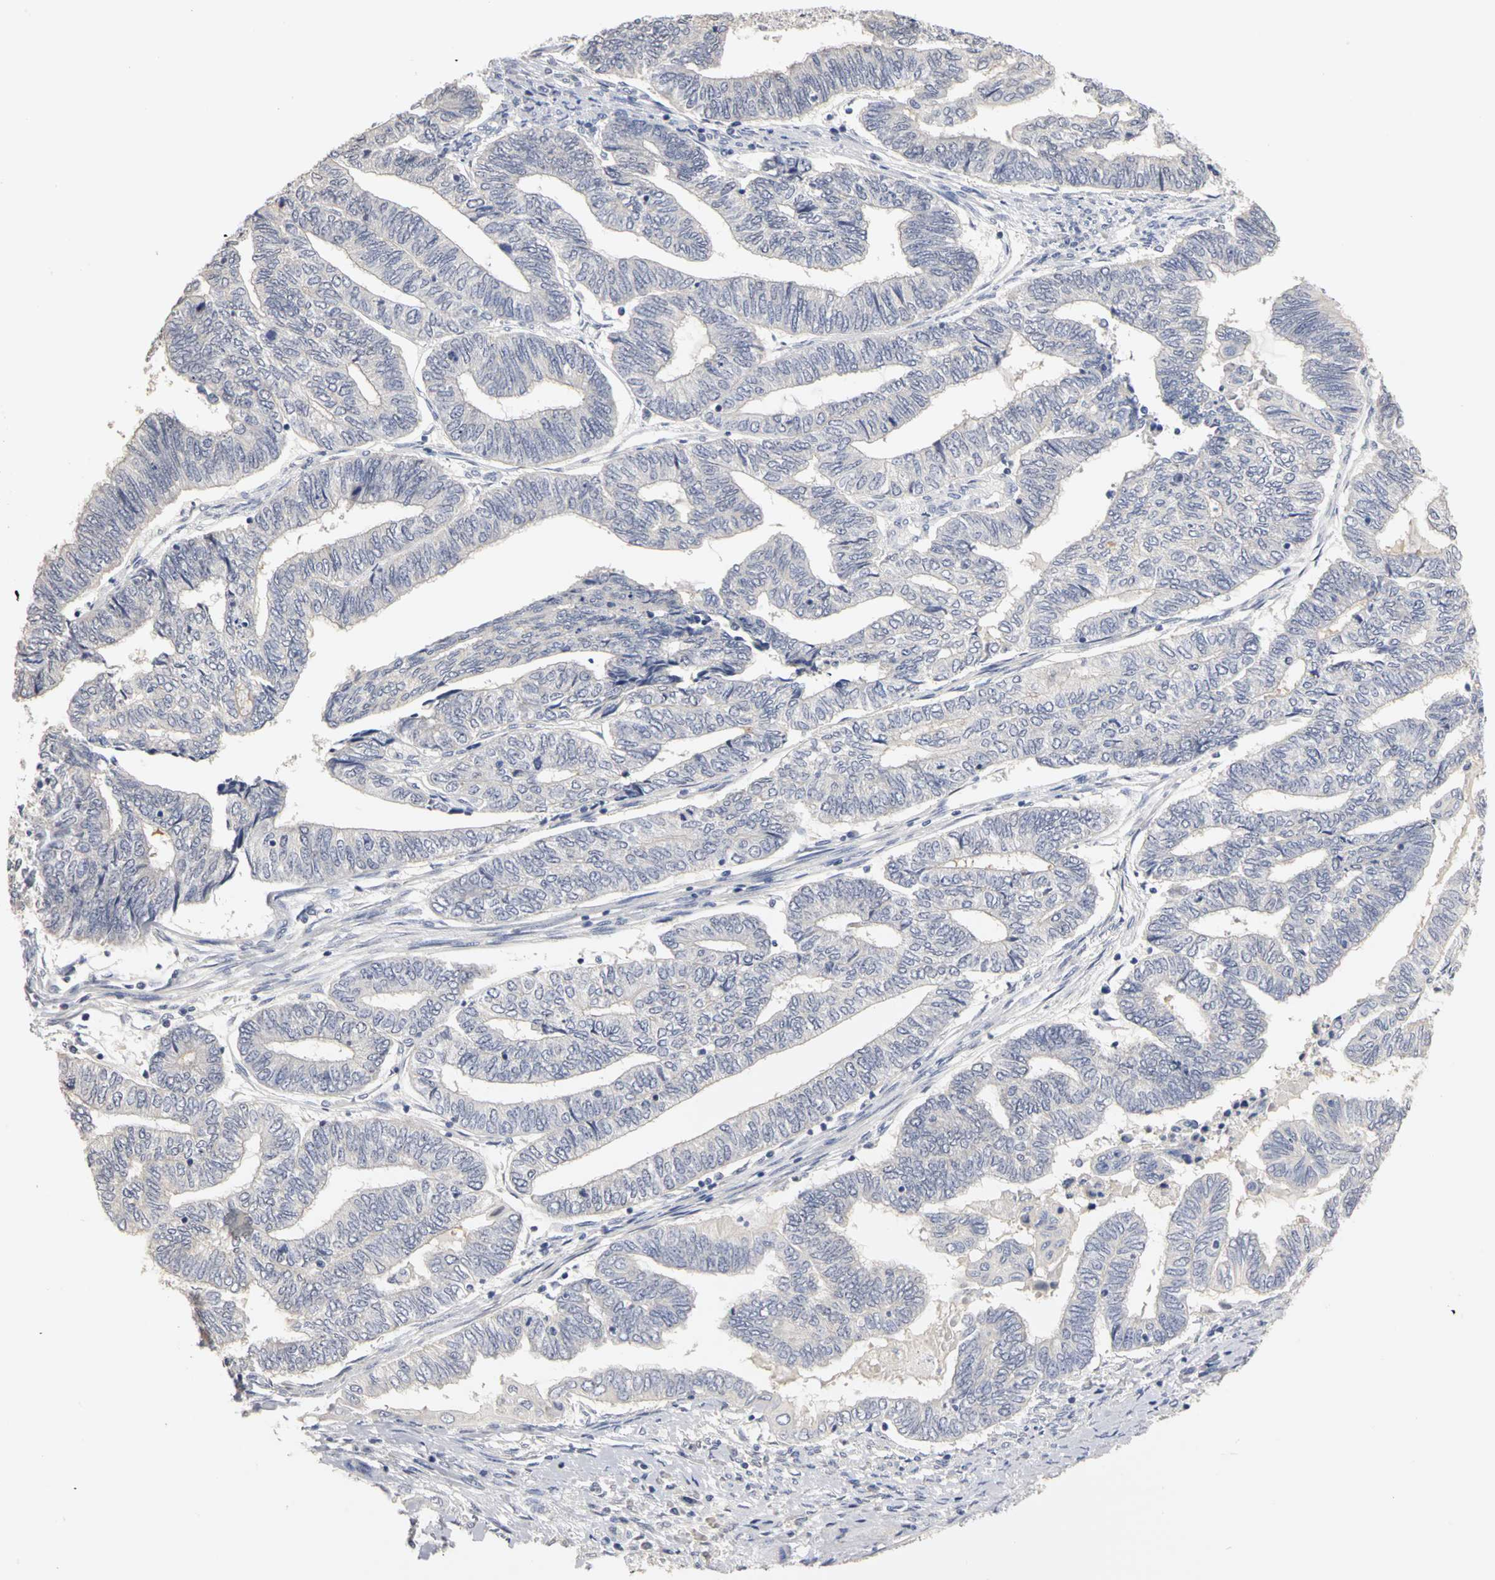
{"staining": {"intensity": "negative", "quantity": "none", "location": "none"}, "tissue": "endometrial cancer", "cell_type": "Tumor cells", "image_type": "cancer", "snomed": [{"axis": "morphology", "description": "Adenocarcinoma, NOS"}, {"axis": "topography", "description": "Uterus"}, {"axis": "topography", "description": "Endometrium"}], "caption": "The IHC micrograph has no significant positivity in tumor cells of endometrial cancer (adenocarcinoma) tissue.", "gene": "PGR", "patient": {"sex": "female", "age": 70}}